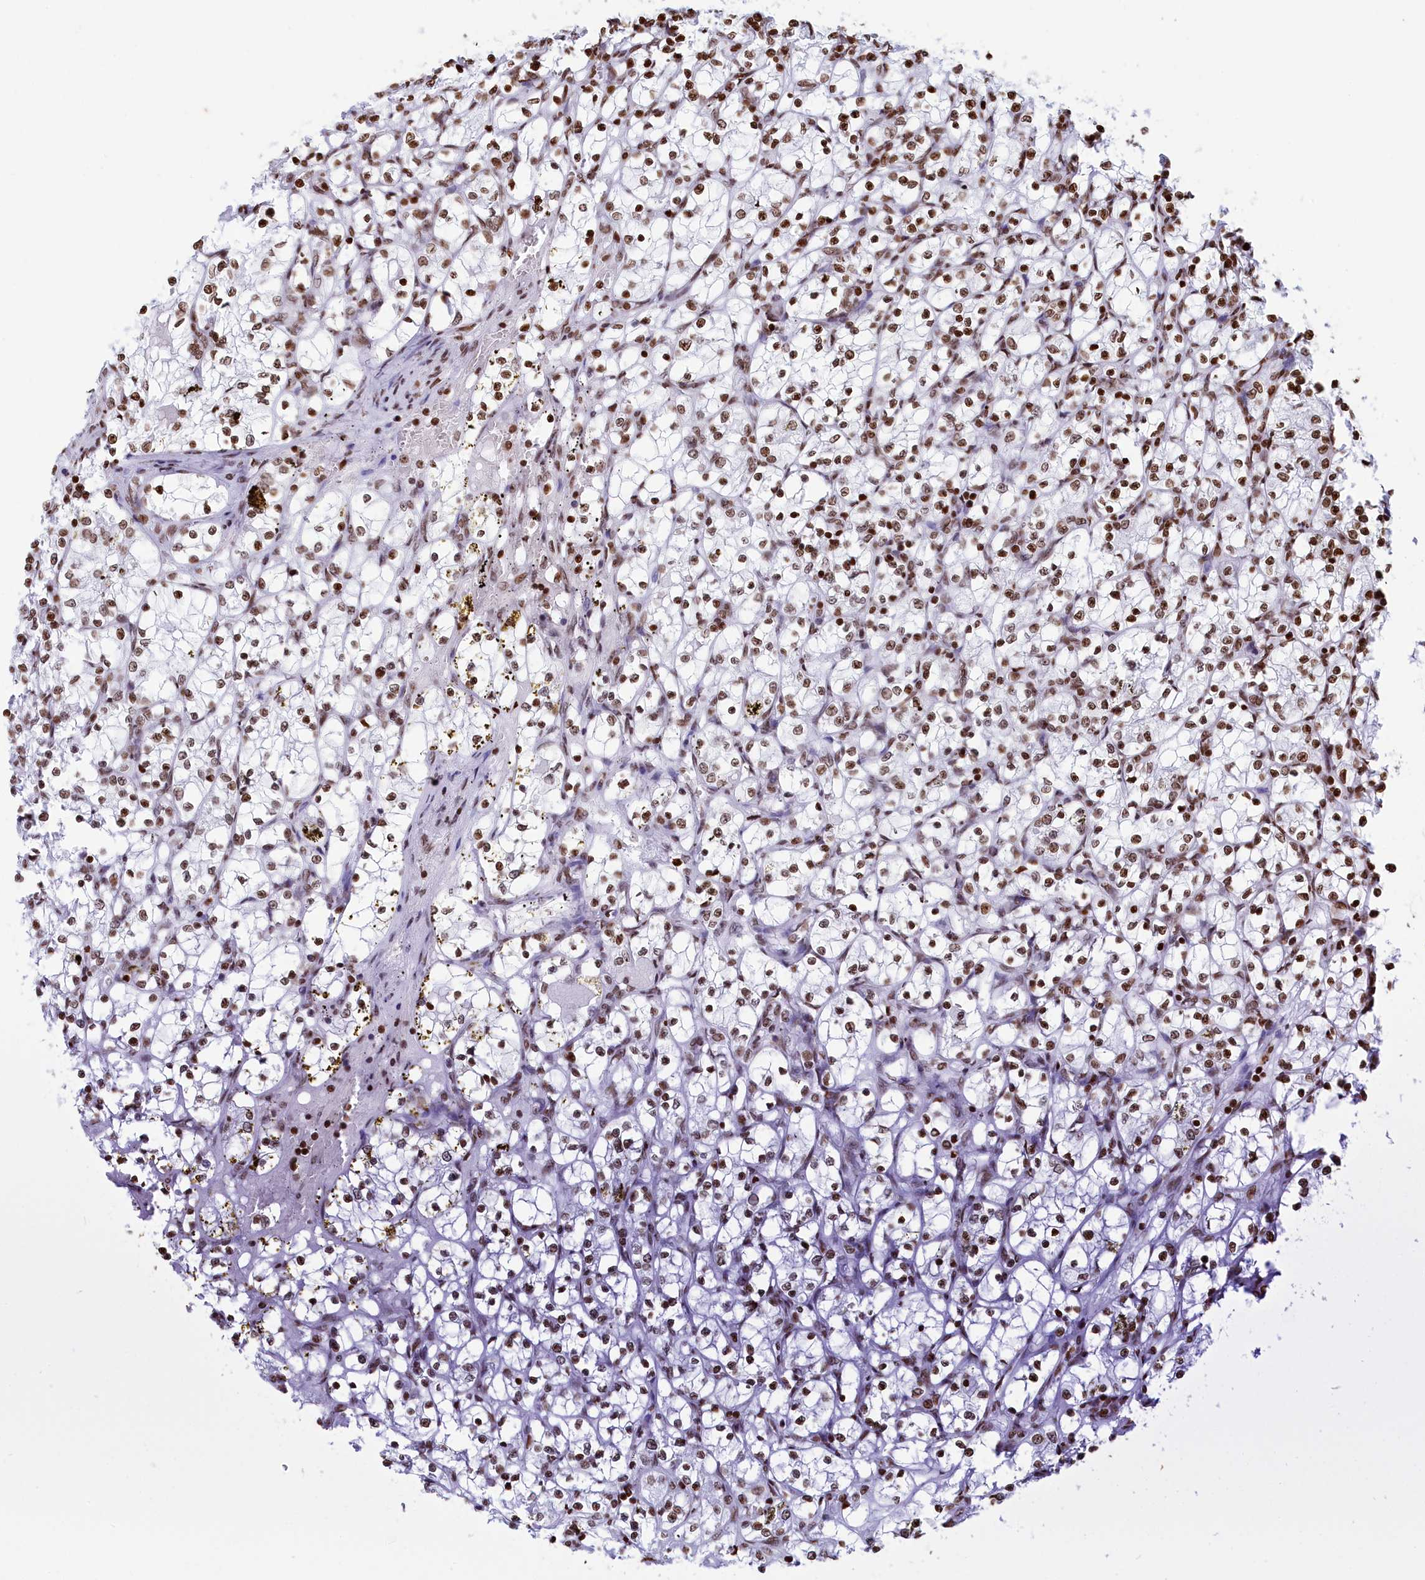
{"staining": {"intensity": "moderate", "quantity": ">75%", "location": "nuclear"}, "tissue": "renal cancer", "cell_type": "Tumor cells", "image_type": "cancer", "snomed": [{"axis": "morphology", "description": "Adenocarcinoma, NOS"}, {"axis": "topography", "description": "Kidney"}], "caption": "The image shows staining of adenocarcinoma (renal), revealing moderate nuclear protein expression (brown color) within tumor cells.", "gene": "APOBEC3A", "patient": {"sex": "female", "age": 69}}